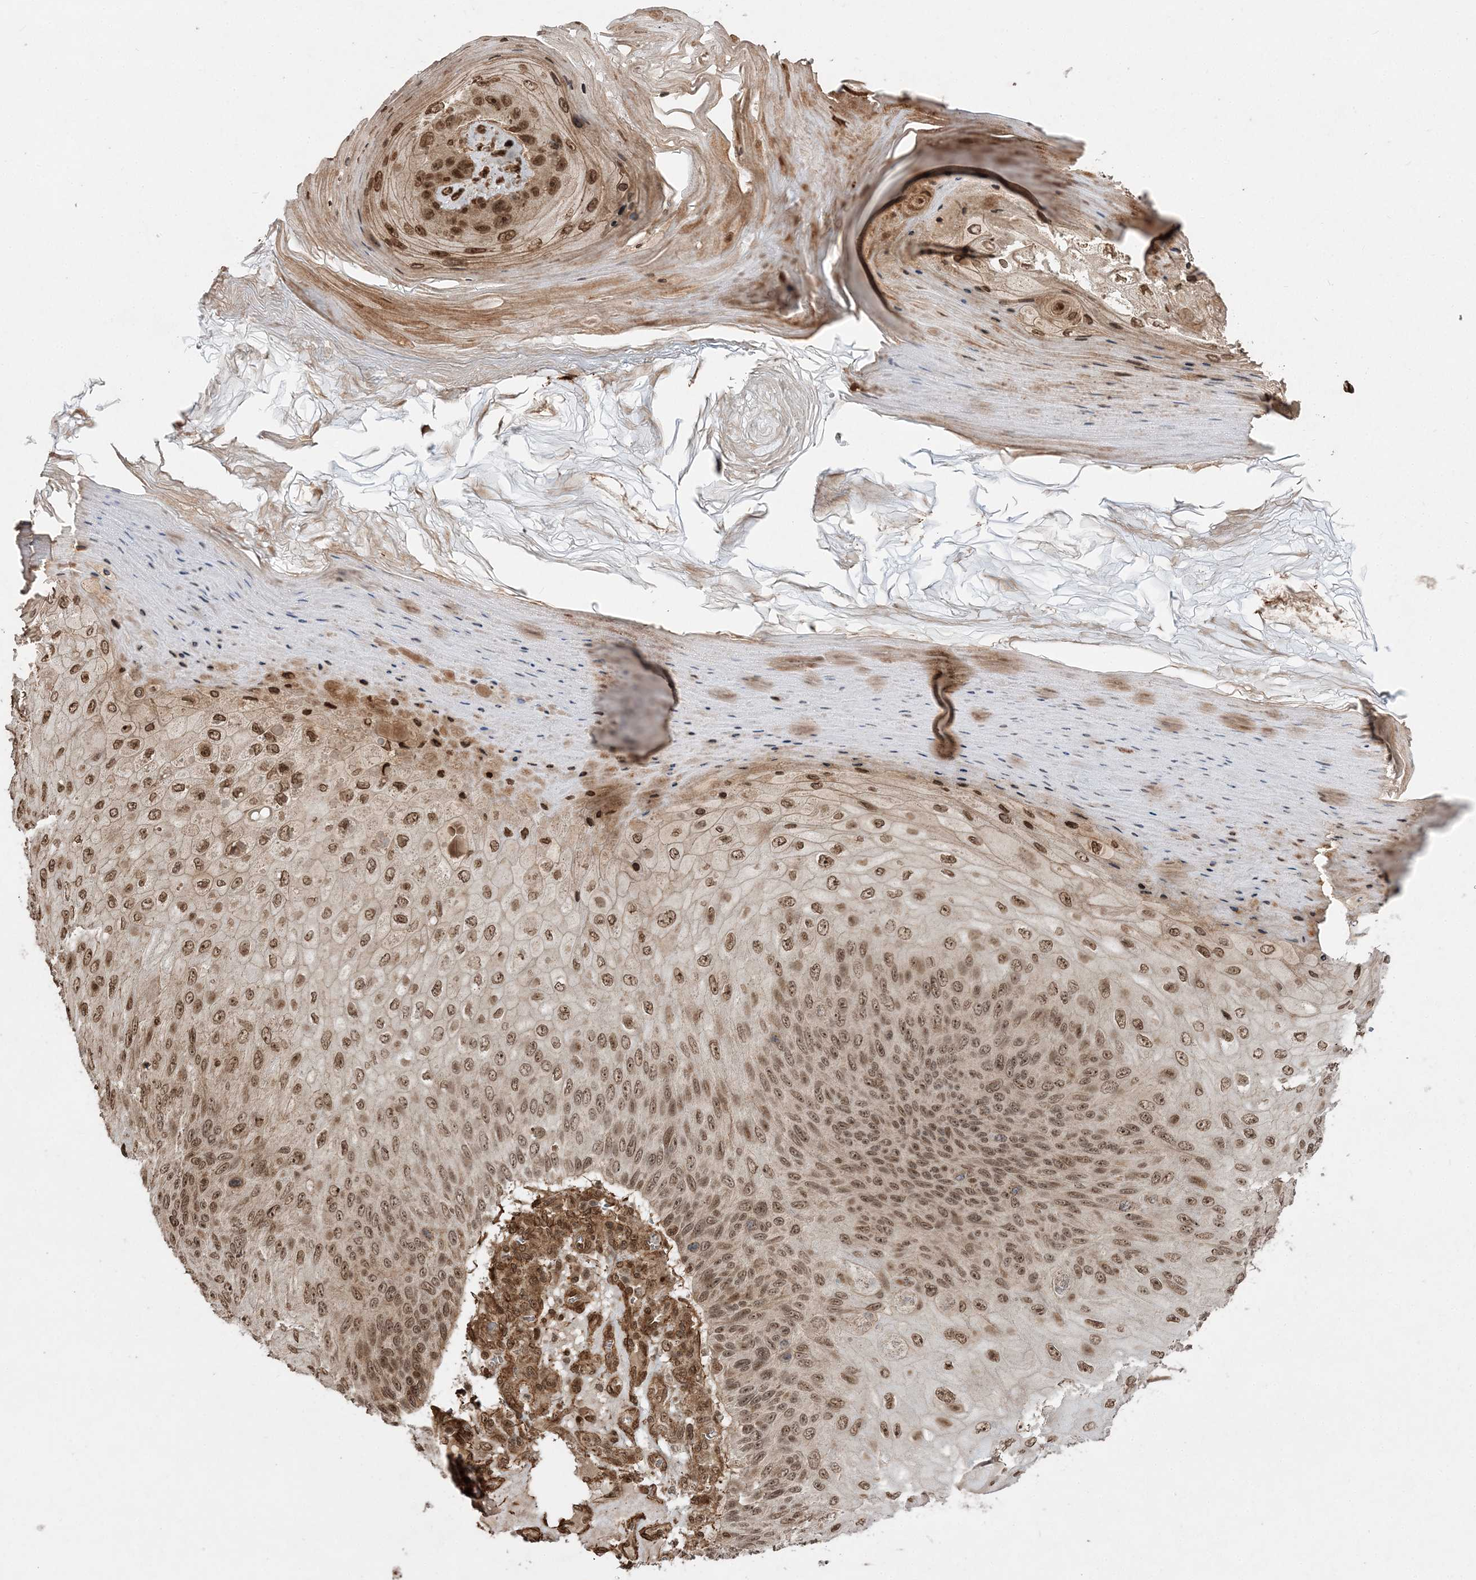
{"staining": {"intensity": "moderate", "quantity": ">75%", "location": "nuclear"}, "tissue": "skin cancer", "cell_type": "Tumor cells", "image_type": "cancer", "snomed": [{"axis": "morphology", "description": "Squamous cell carcinoma, NOS"}, {"axis": "topography", "description": "Skin"}], "caption": "High-magnification brightfield microscopy of squamous cell carcinoma (skin) stained with DAB (brown) and counterstained with hematoxylin (blue). tumor cells exhibit moderate nuclear expression is seen in about>75% of cells.", "gene": "ETAA1", "patient": {"sex": "female", "age": 88}}